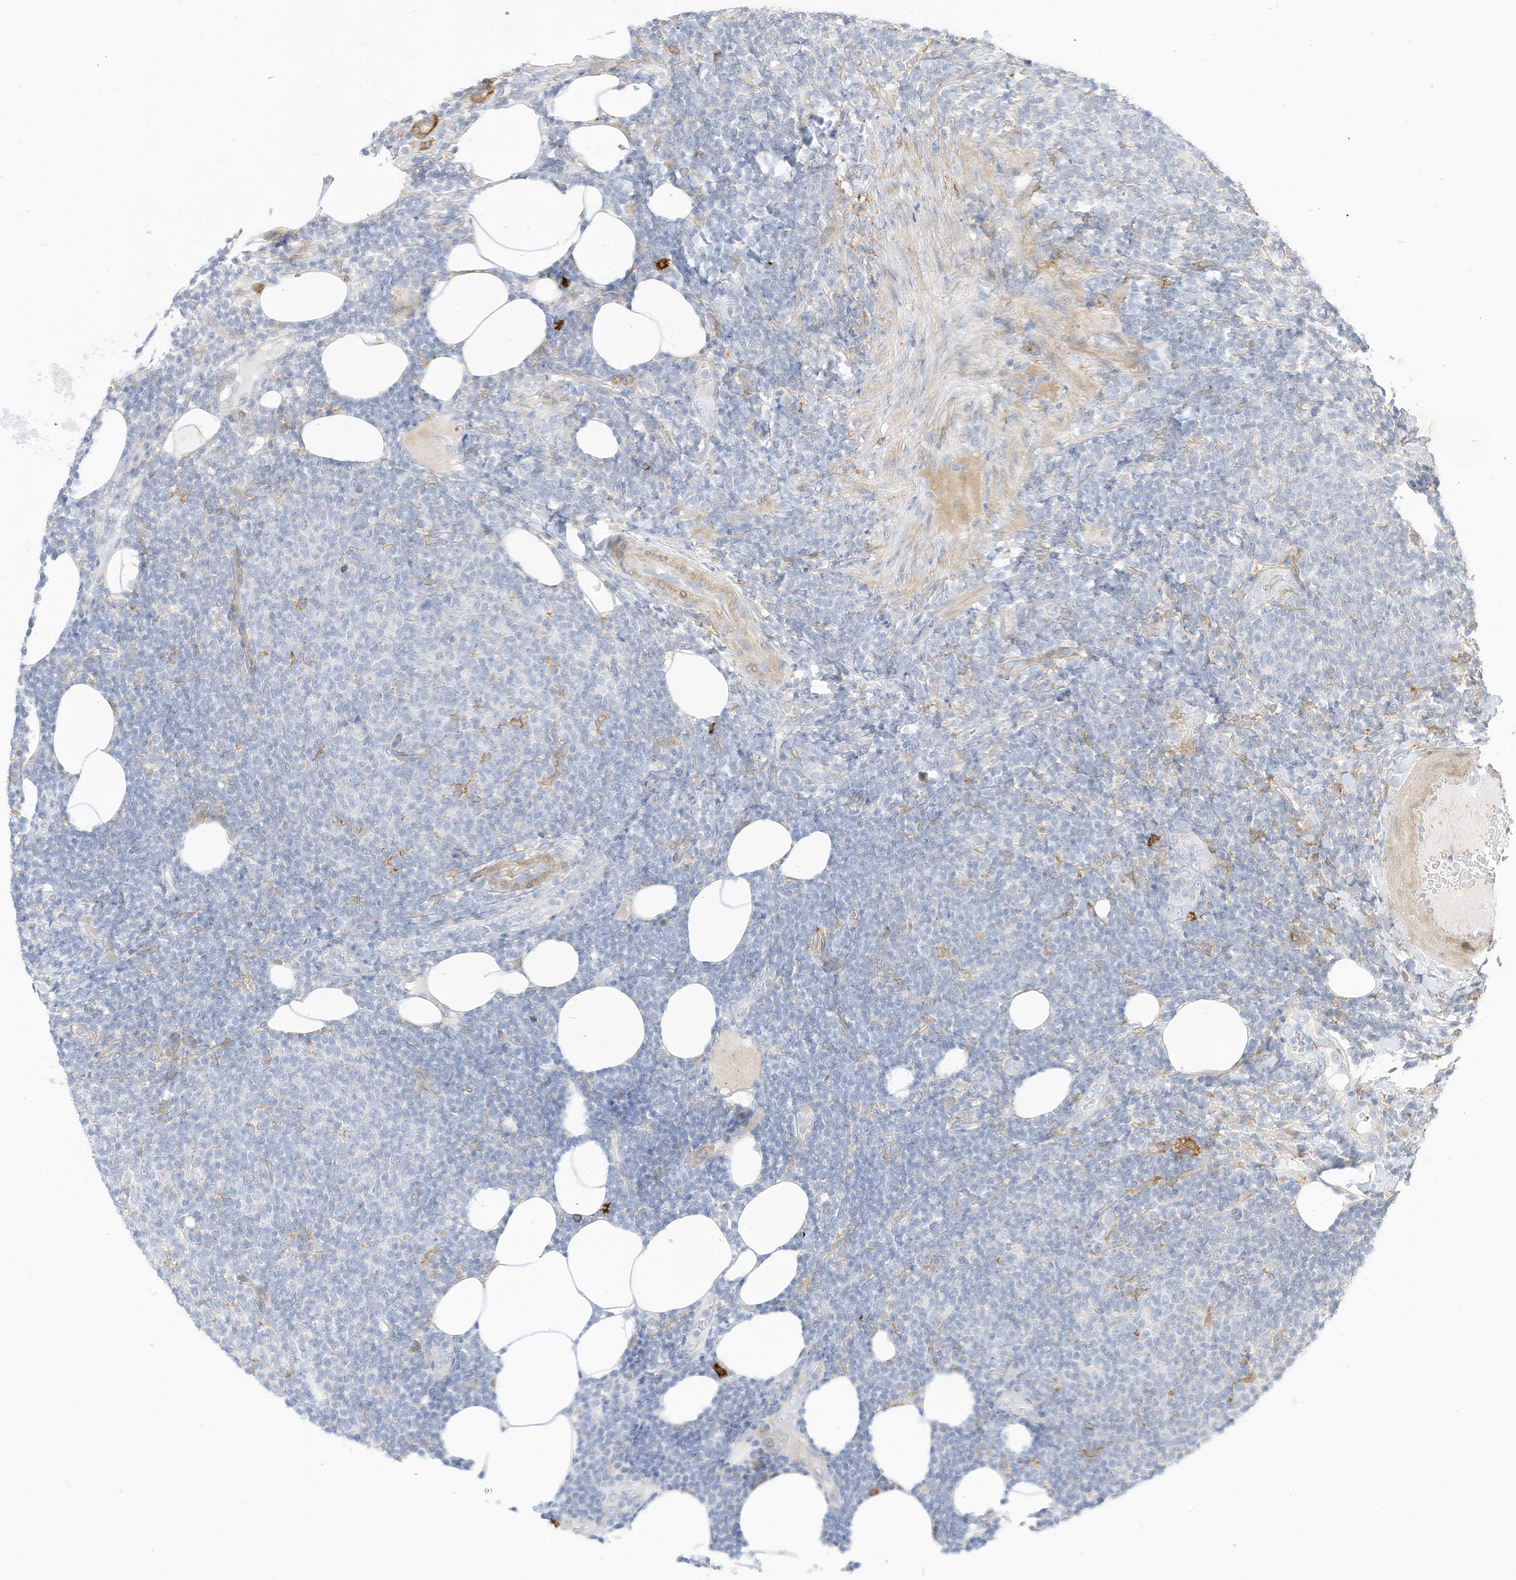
{"staining": {"intensity": "negative", "quantity": "none", "location": "none"}, "tissue": "lymphoma", "cell_type": "Tumor cells", "image_type": "cancer", "snomed": [{"axis": "morphology", "description": "Malignant lymphoma, non-Hodgkin's type, Low grade"}, {"axis": "topography", "description": "Lymph node"}], "caption": "High power microscopy image of an immunohistochemistry (IHC) image of lymphoma, revealing no significant positivity in tumor cells. (Brightfield microscopy of DAB (3,3'-diaminobenzidine) immunohistochemistry (IHC) at high magnification).", "gene": "ATP13A1", "patient": {"sex": "male", "age": 66}}